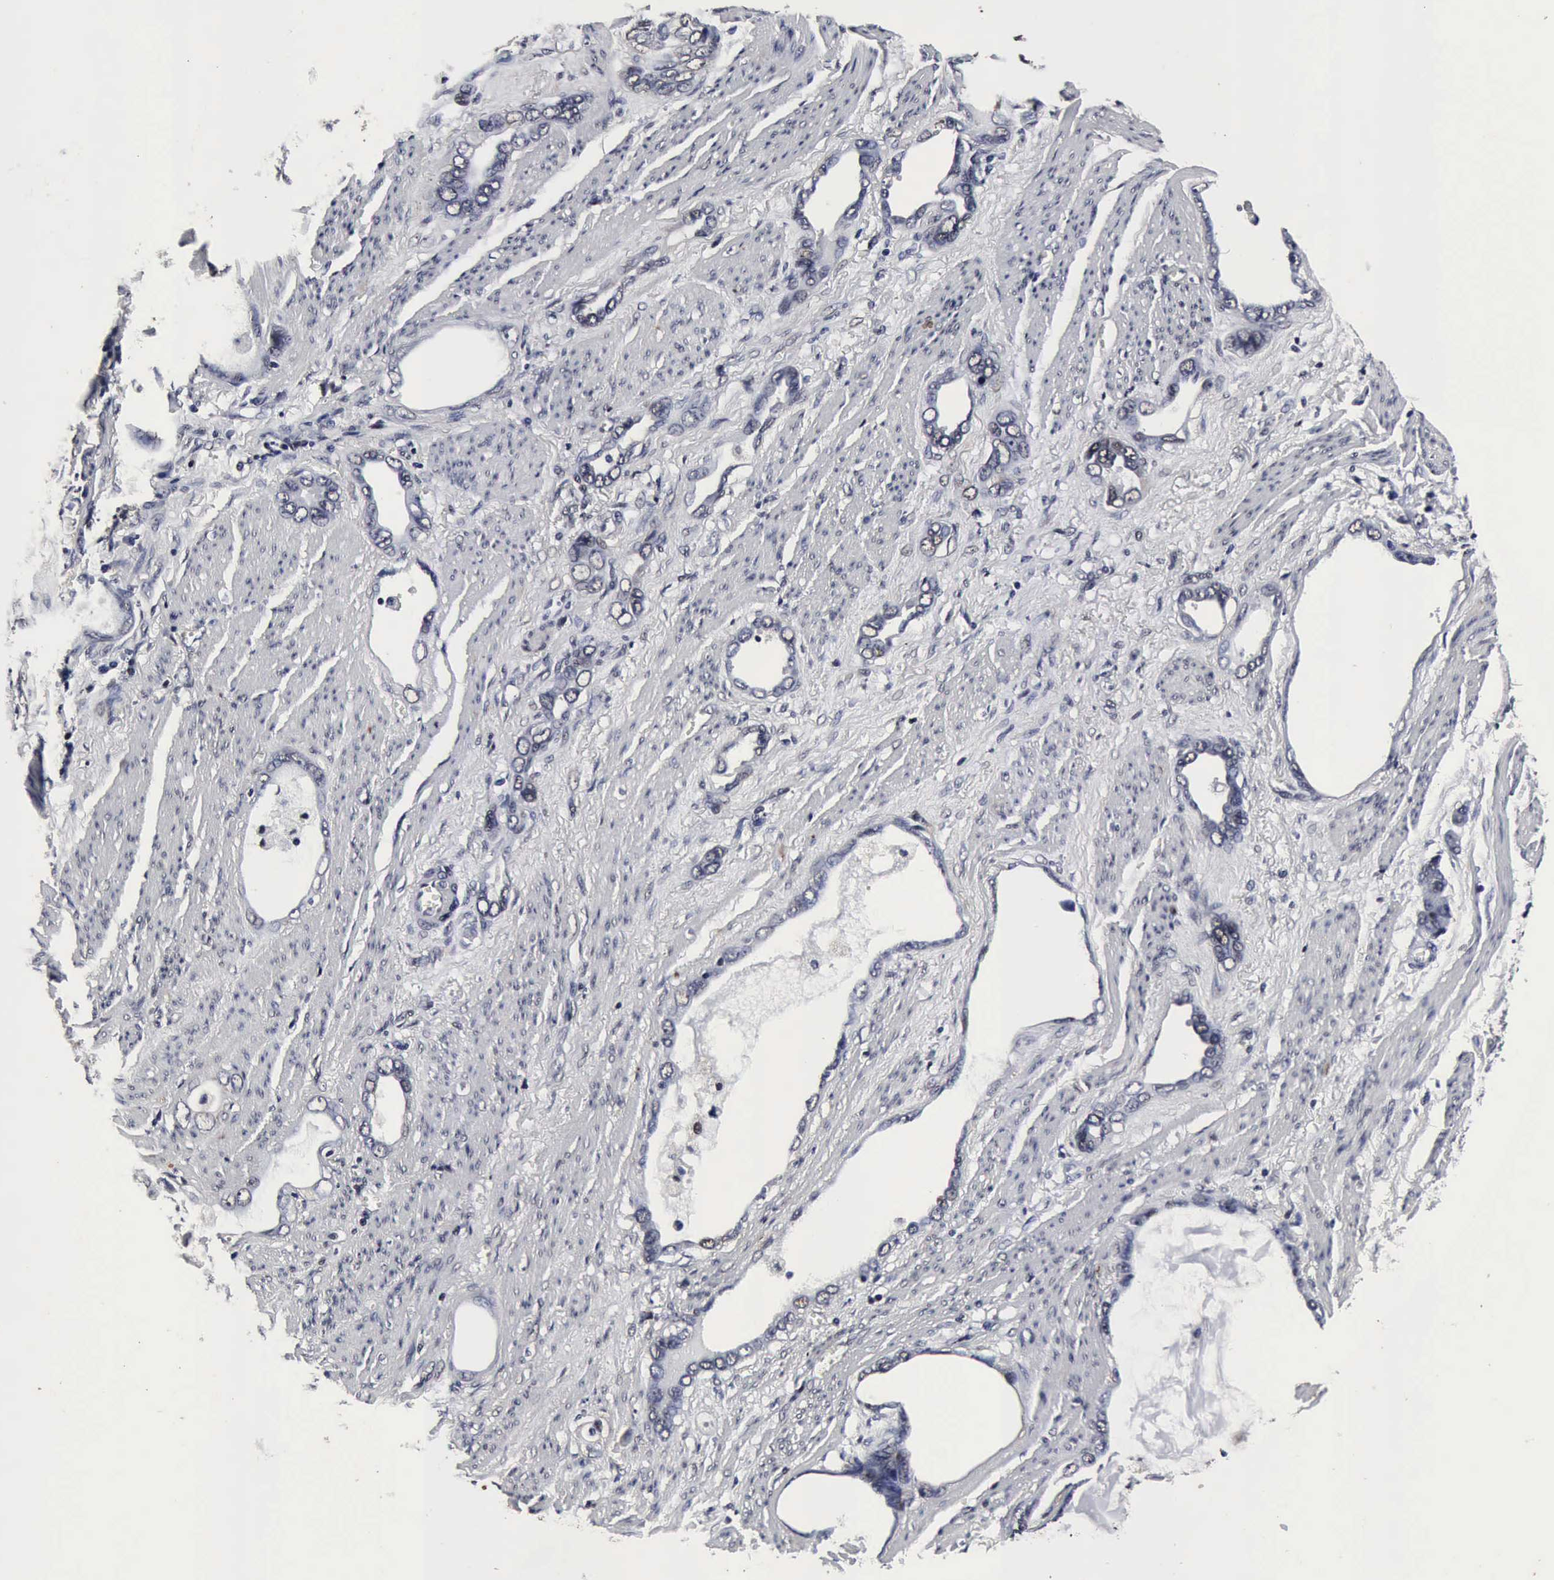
{"staining": {"intensity": "negative", "quantity": "none", "location": "none"}, "tissue": "stomach cancer", "cell_type": "Tumor cells", "image_type": "cancer", "snomed": [{"axis": "morphology", "description": "Adenocarcinoma, NOS"}, {"axis": "topography", "description": "Stomach"}], "caption": "Photomicrograph shows no significant protein positivity in tumor cells of stomach cancer.", "gene": "UBC", "patient": {"sex": "male", "age": 78}}